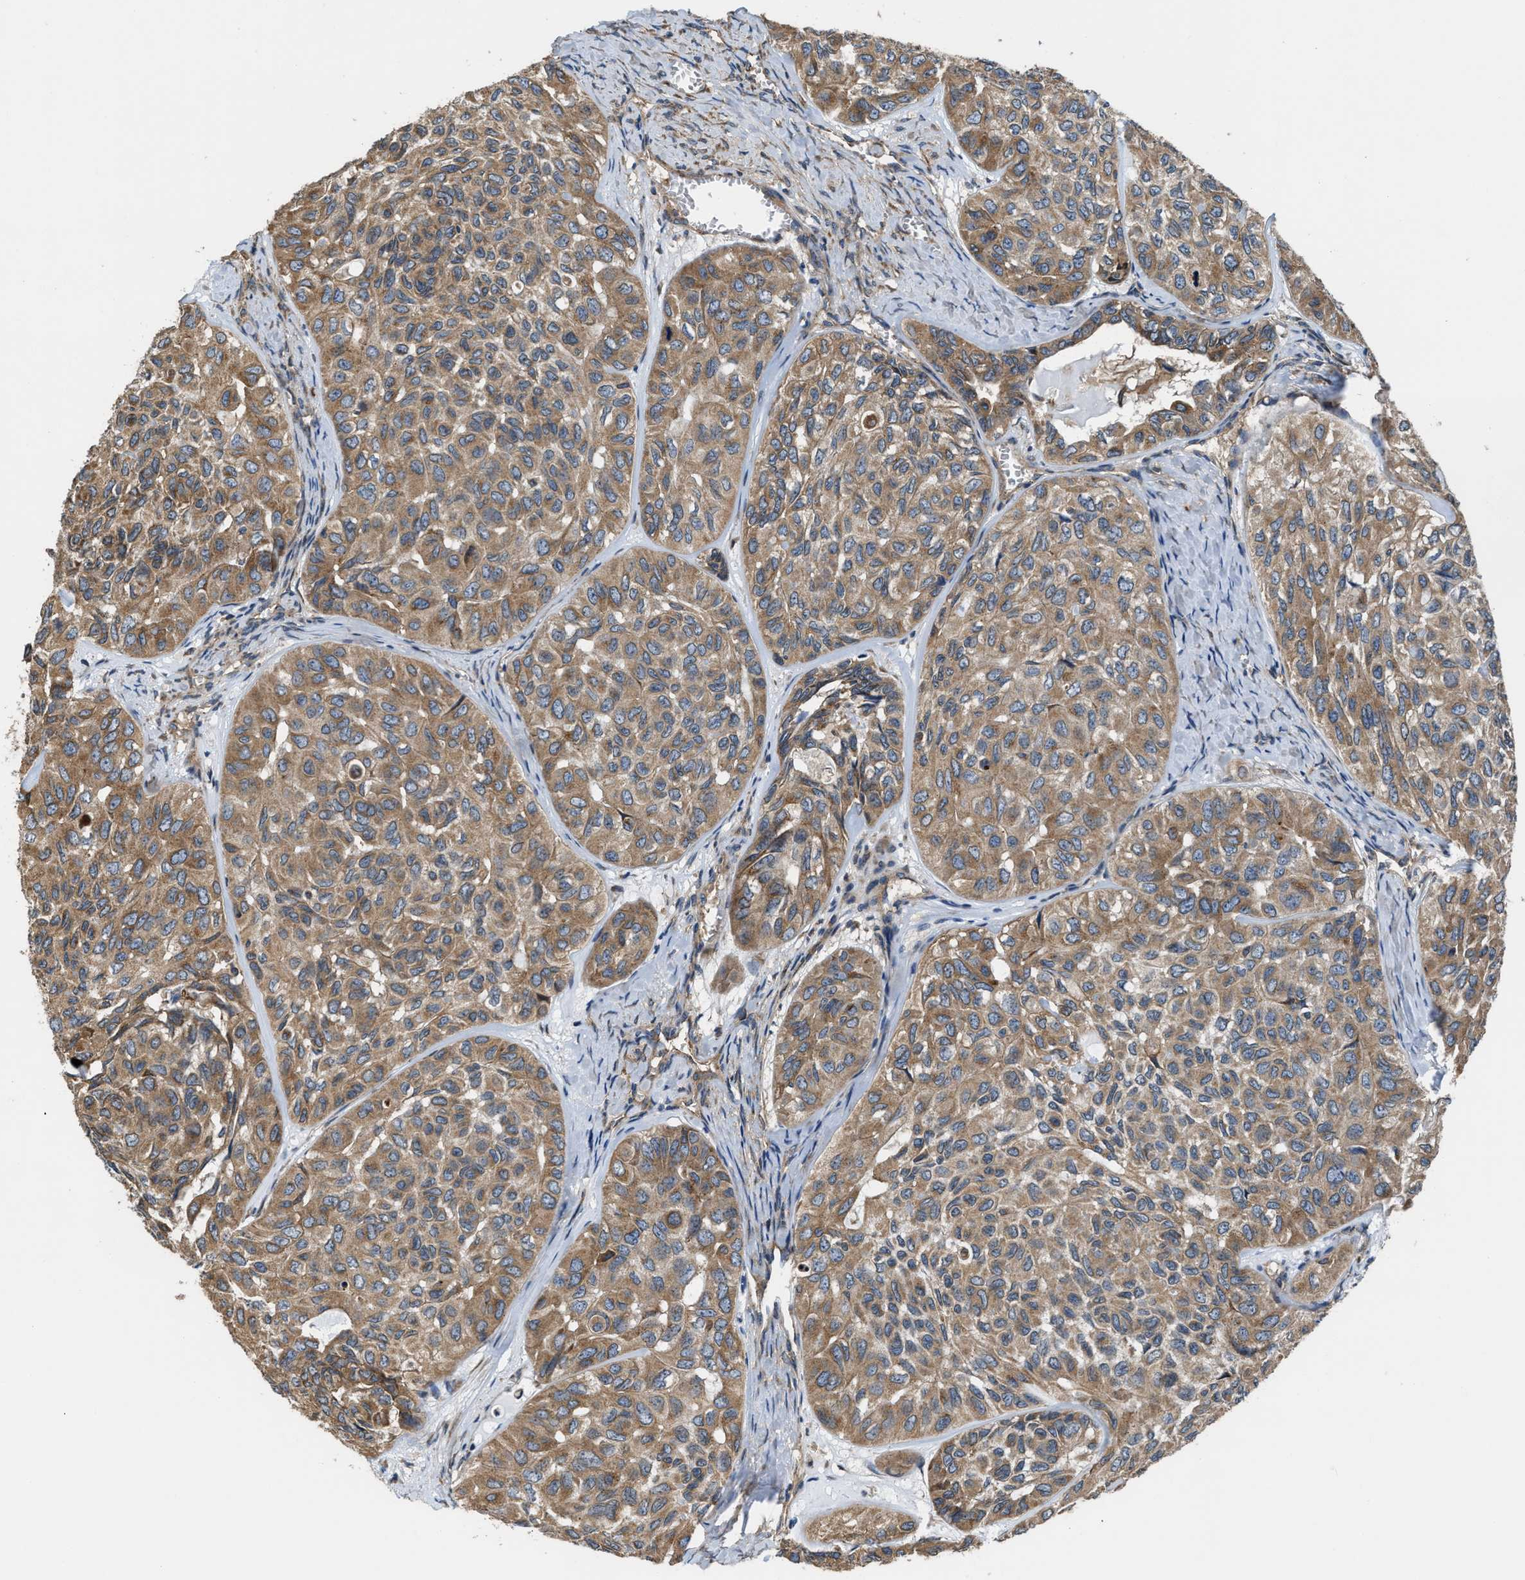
{"staining": {"intensity": "moderate", "quantity": ">75%", "location": "cytoplasmic/membranous"}, "tissue": "head and neck cancer", "cell_type": "Tumor cells", "image_type": "cancer", "snomed": [{"axis": "morphology", "description": "Adenocarcinoma, NOS"}, {"axis": "topography", "description": "Salivary gland, NOS"}, {"axis": "topography", "description": "Head-Neck"}], "caption": "Tumor cells exhibit medium levels of moderate cytoplasmic/membranous staining in about >75% of cells in head and neck cancer (adenocarcinoma).", "gene": "CEP128", "patient": {"sex": "female", "age": 76}}